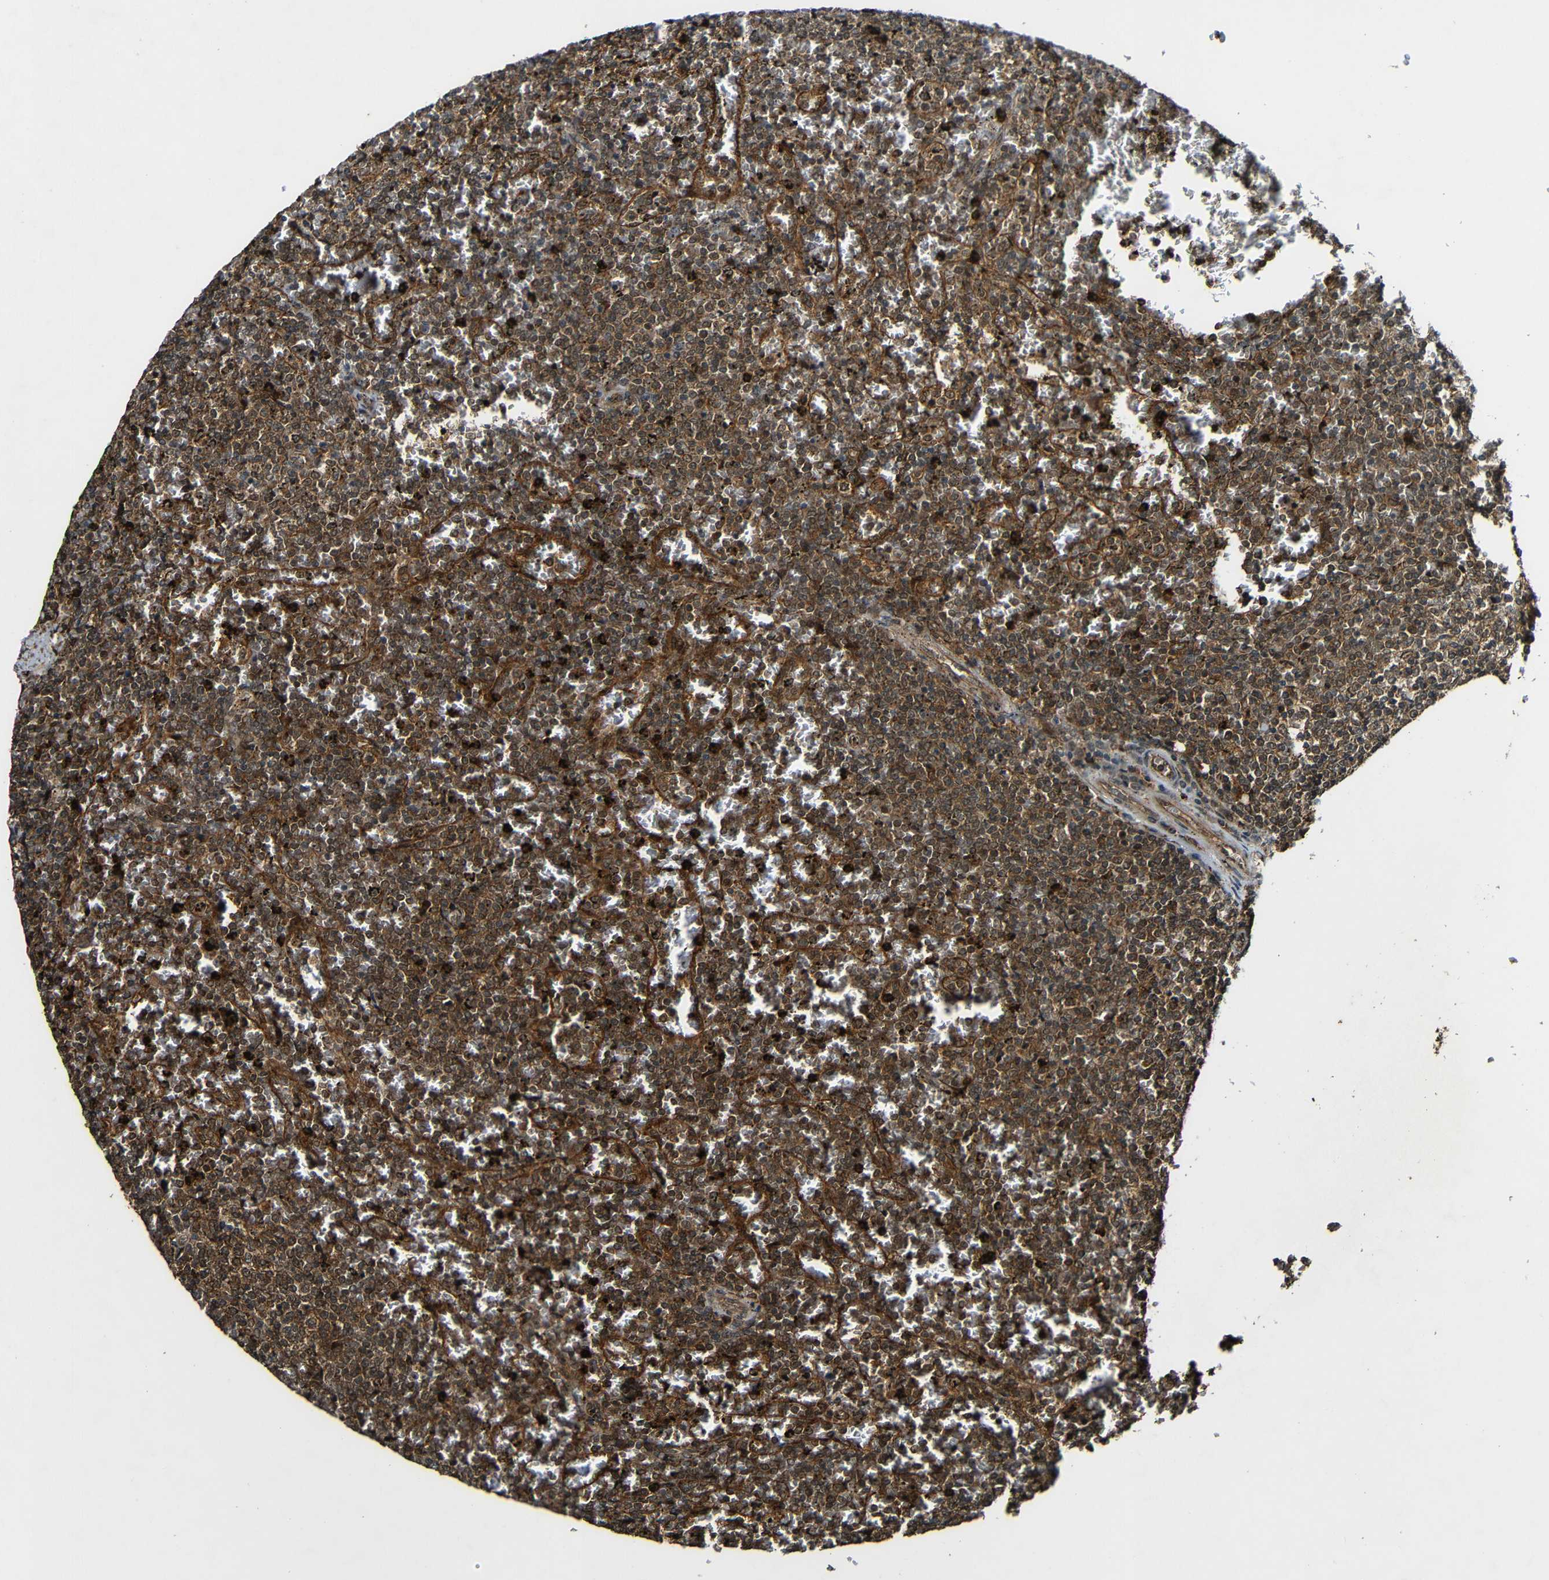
{"staining": {"intensity": "strong", "quantity": ">75%", "location": "cytoplasmic/membranous"}, "tissue": "lymphoma", "cell_type": "Tumor cells", "image_type": "cancer", "snomed": [{"axis": "morphology", "description": "Malignant lymphoma, non-Hodgkin's type, Low grade"}, {"axis": "topography", "description": "Spleen"}], "caption": "The photomicrograph shows immunohistochemical staining of lymphoma. There is strong cytoplasmic/membranous expression is identified in approximately >75% of tumor cells.", "gene": "CASP8", "patient": {"sex": "female", "age": 77}}